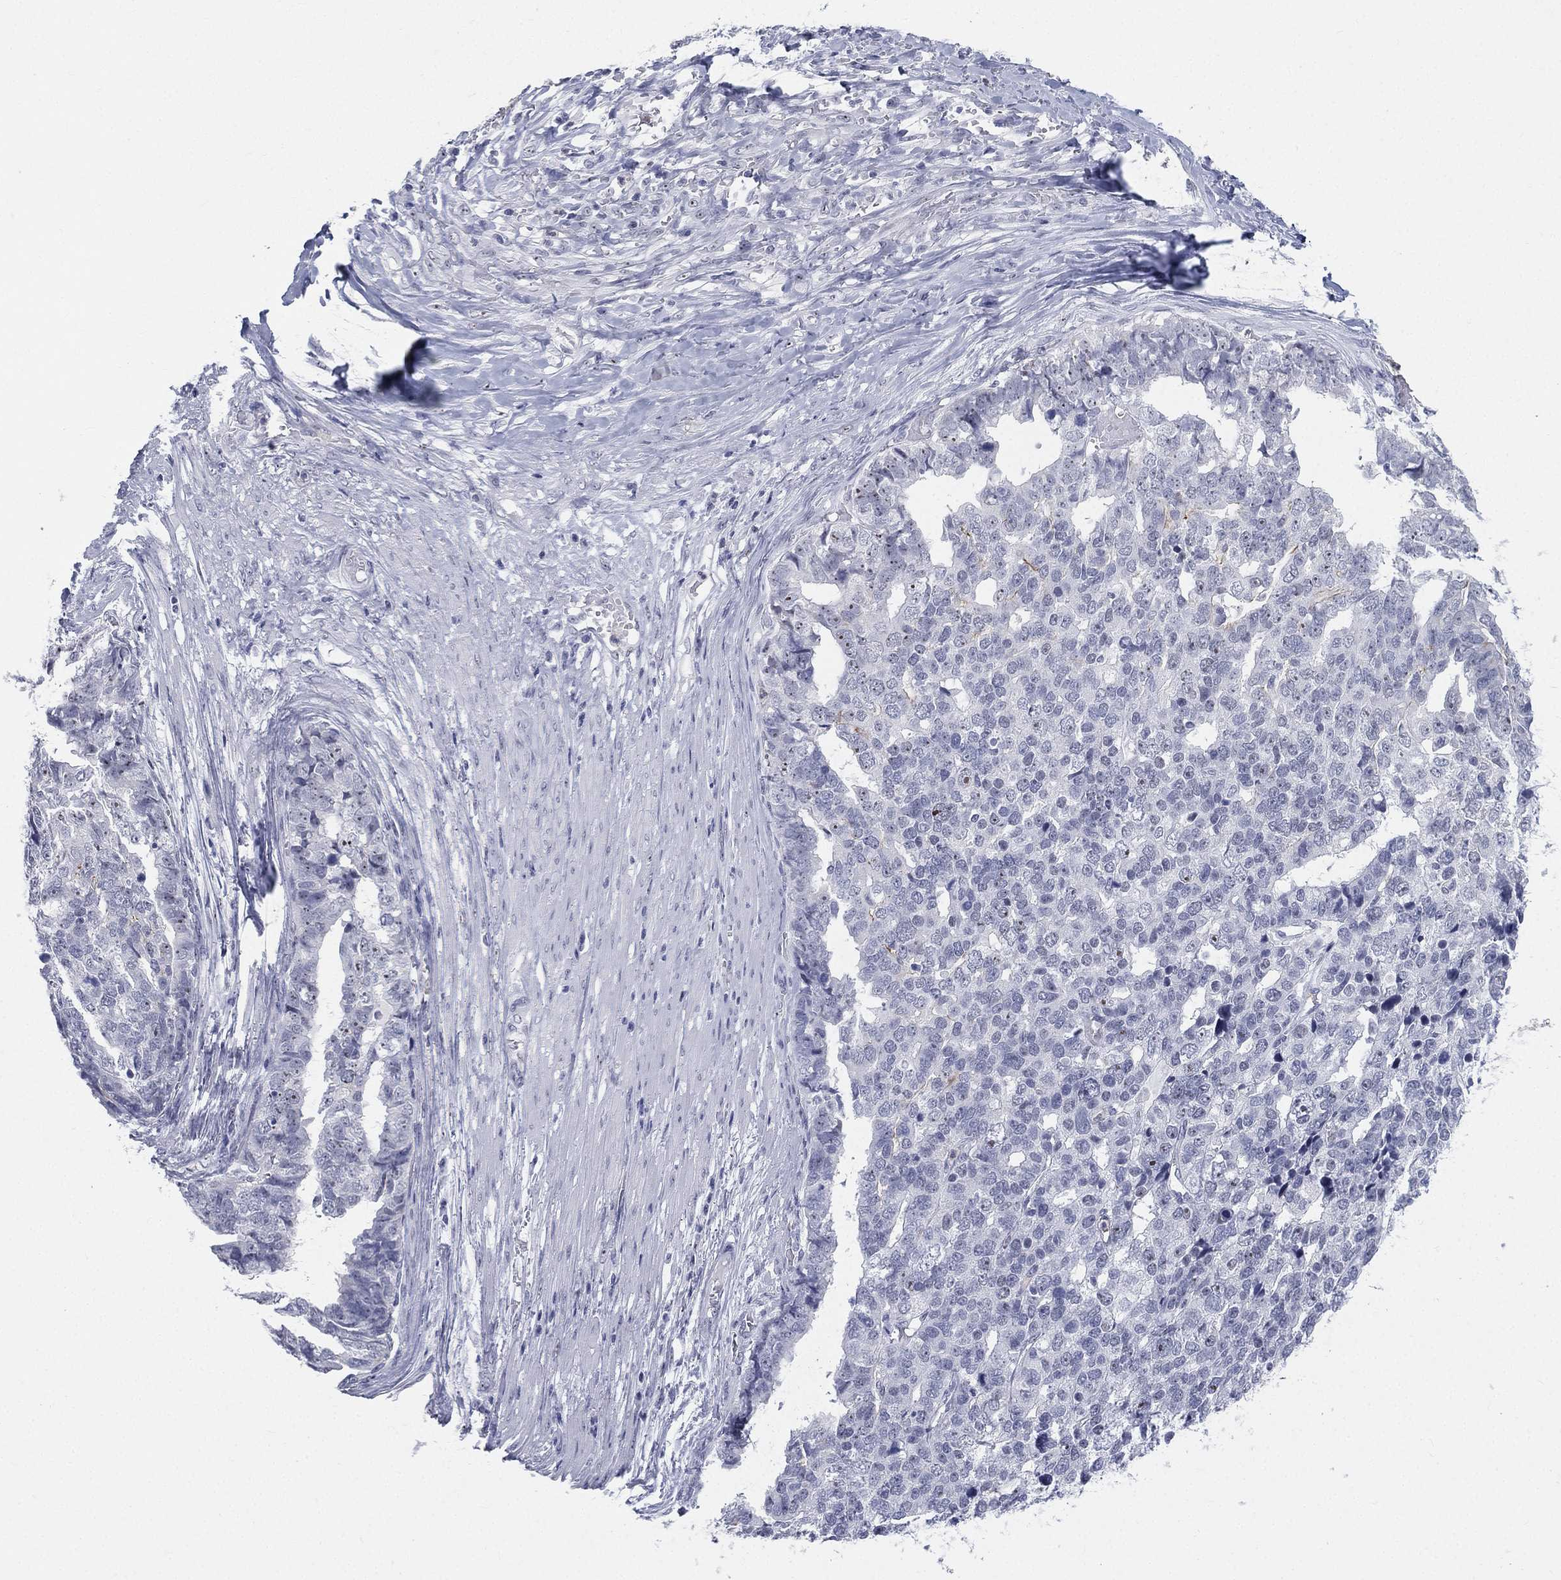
{"staining": {"intensity": "negative", "quantity": "none", "location": "none"}, "tissue": "stomach cancer", "cell_type": "Tumor cells", "image_type": "cancer", "snomed": [{"axis": "morphology", "description": "Adenocarcinoma, NOS"}, {"axis": "topography", "description": "Stomach"}], "caption": "Human stomach adenocarcinoma stained for a protein using immunohistochemistry (IHC) reveals no staining in tumor cells.", "gene": "CD22", "patient": {"sex": "male", "age": 69}}